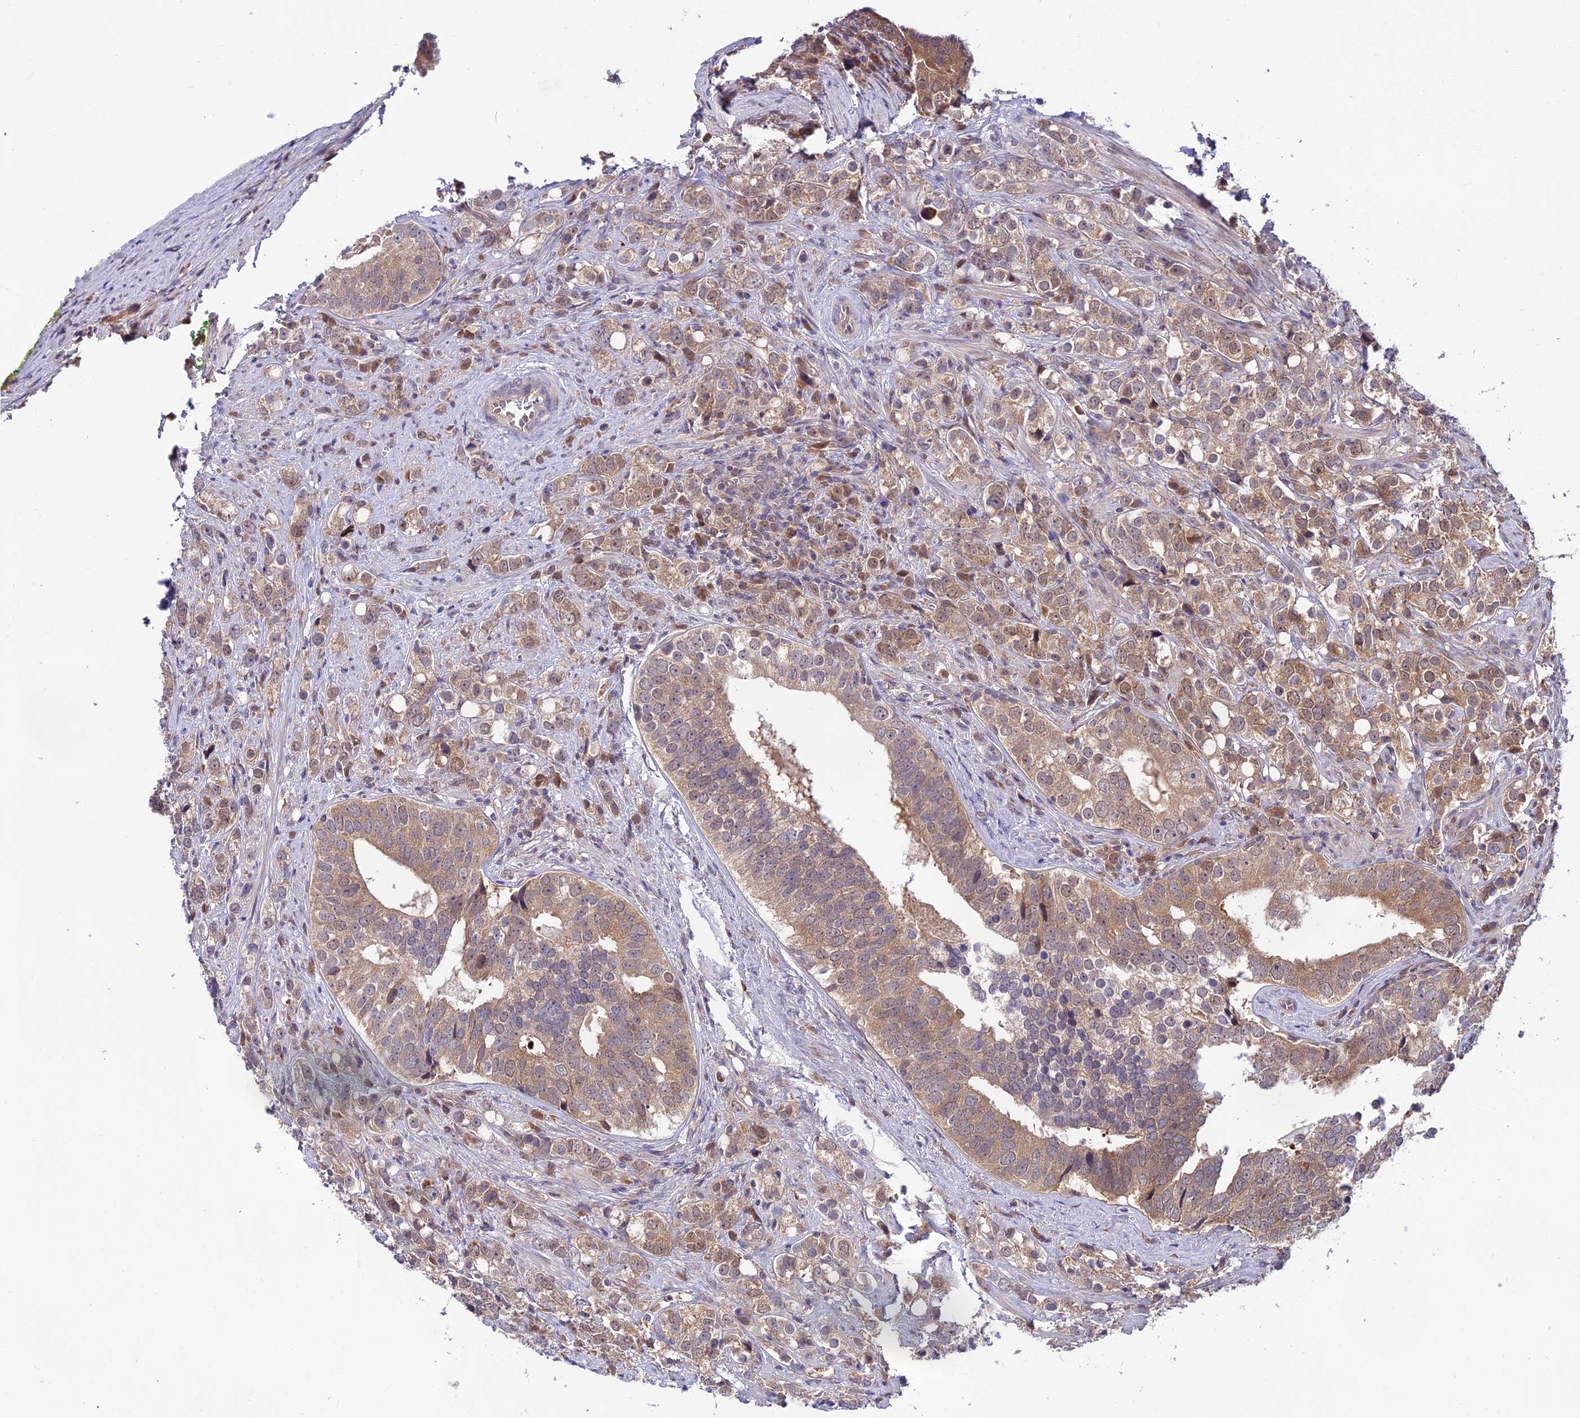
{"staining": {"intensity": "weak", "quantity": ">75%", "location": "cytoplasmic/membranous,nuclear"}, "tissue": "prostate cancer", "cell_type": "Tumor cells", "image_type": "cancer", "snomed": [{"axis": "morphology", "description": "Adenocarcinoma, High grade"}, {"axis": "topography", "description": "Prostate"}], "caption": "Weak cytoplasmic/membranous and nuclear protein staining is identified in approximately >75% of tumor cells in prostate adenocarcinoma (high-grade).", "gene": "TRIM40", "patient": {"sex": "male", "age": 71}}